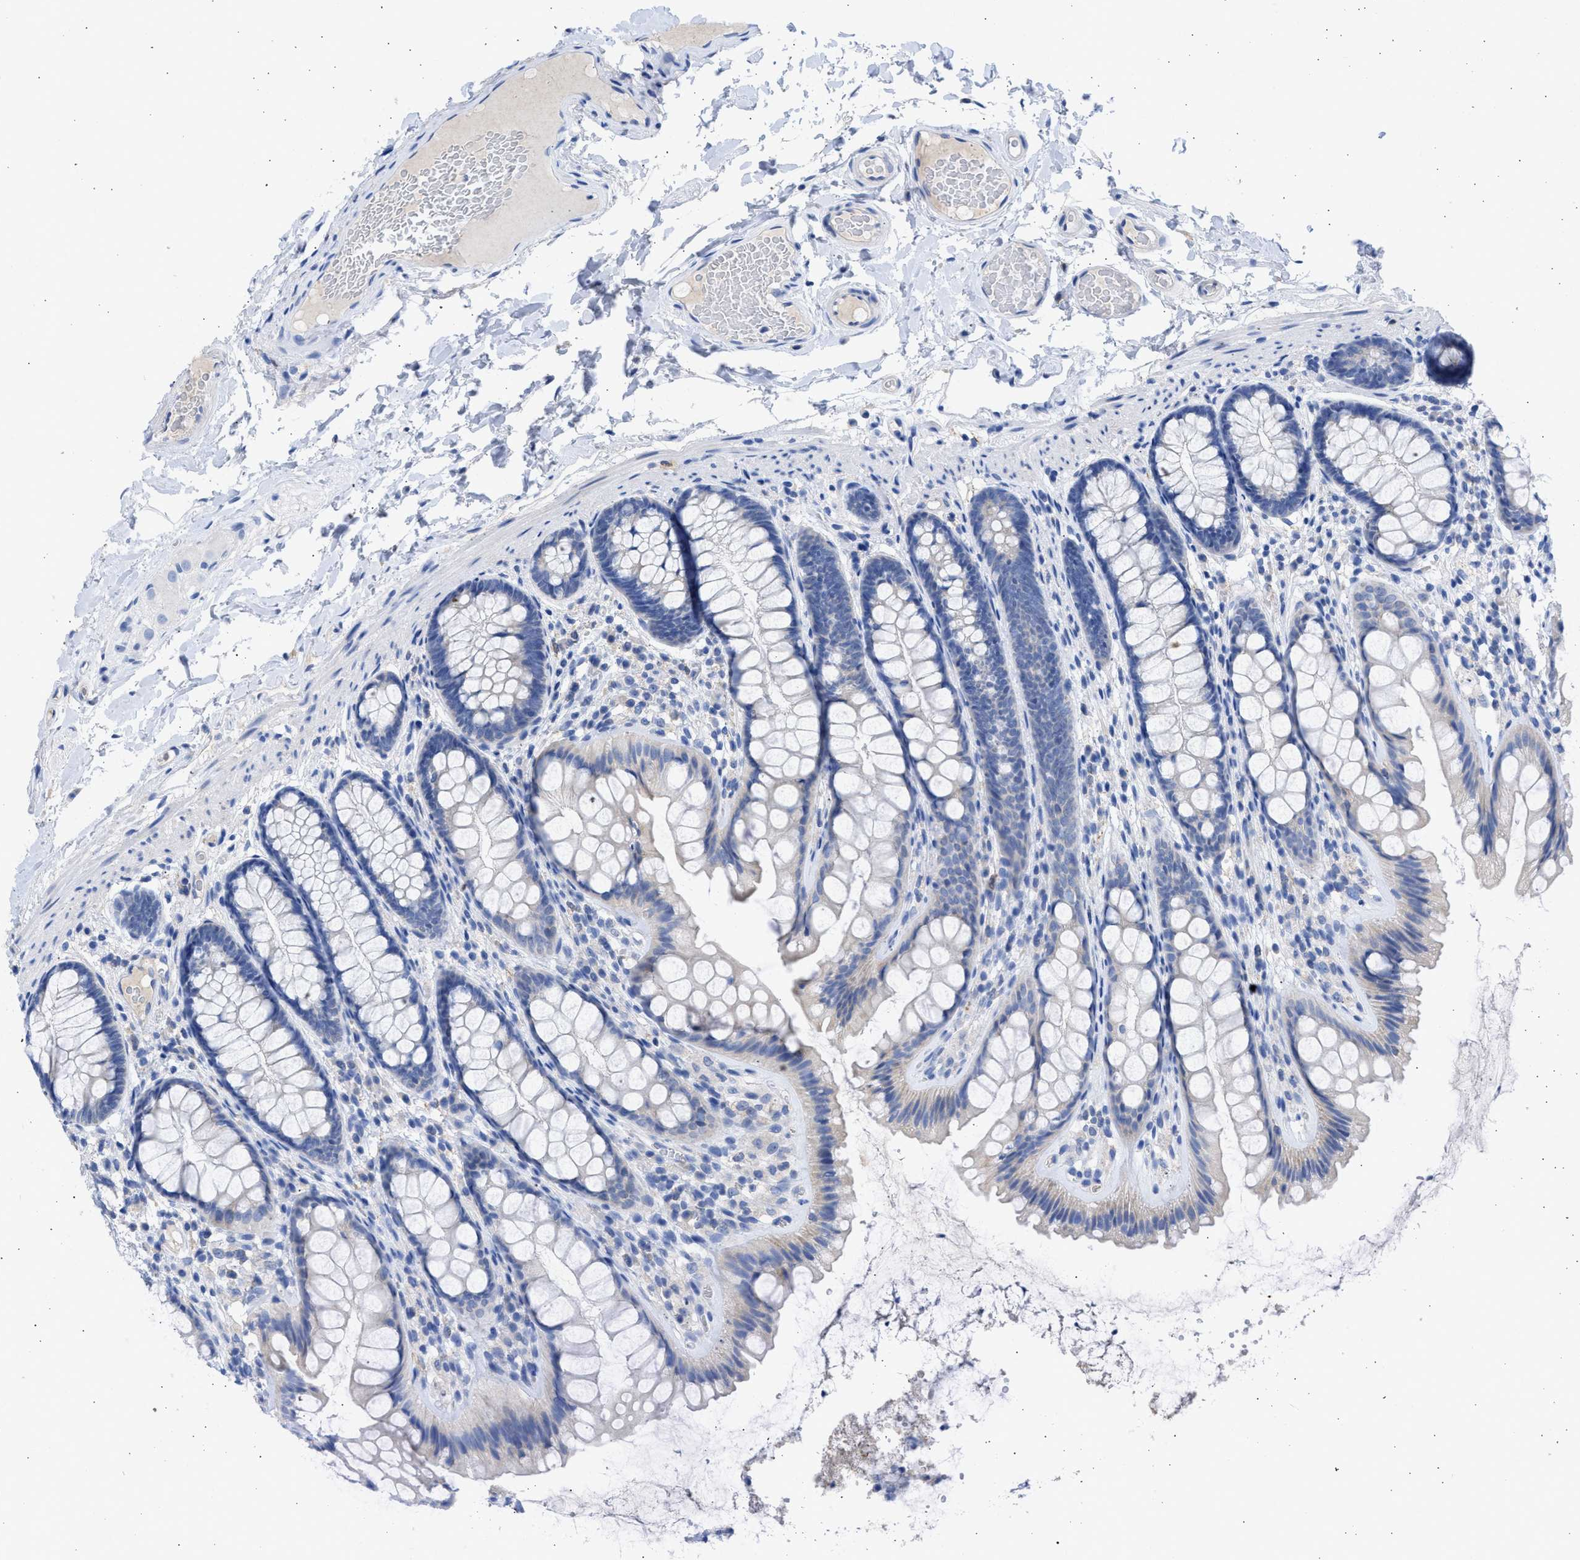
{"staining": {"intensity": "negative", "quantity": "none", "location": "none"}, "tissue": "colon", "cell_type": "Endothelial cells", "image_type": "normal", "snomed": [{"axis": "morphology", "description": "Normal tissue, NOS"}, {"axis": "topography", "description": "Colon"}], "caption": "This is a histopathology image of IHC staining of unremarkable colon, which shows no positivity in endothelial cells.", "gene": "RSPH1", "patient": {"sex": "female", "age": 56}}